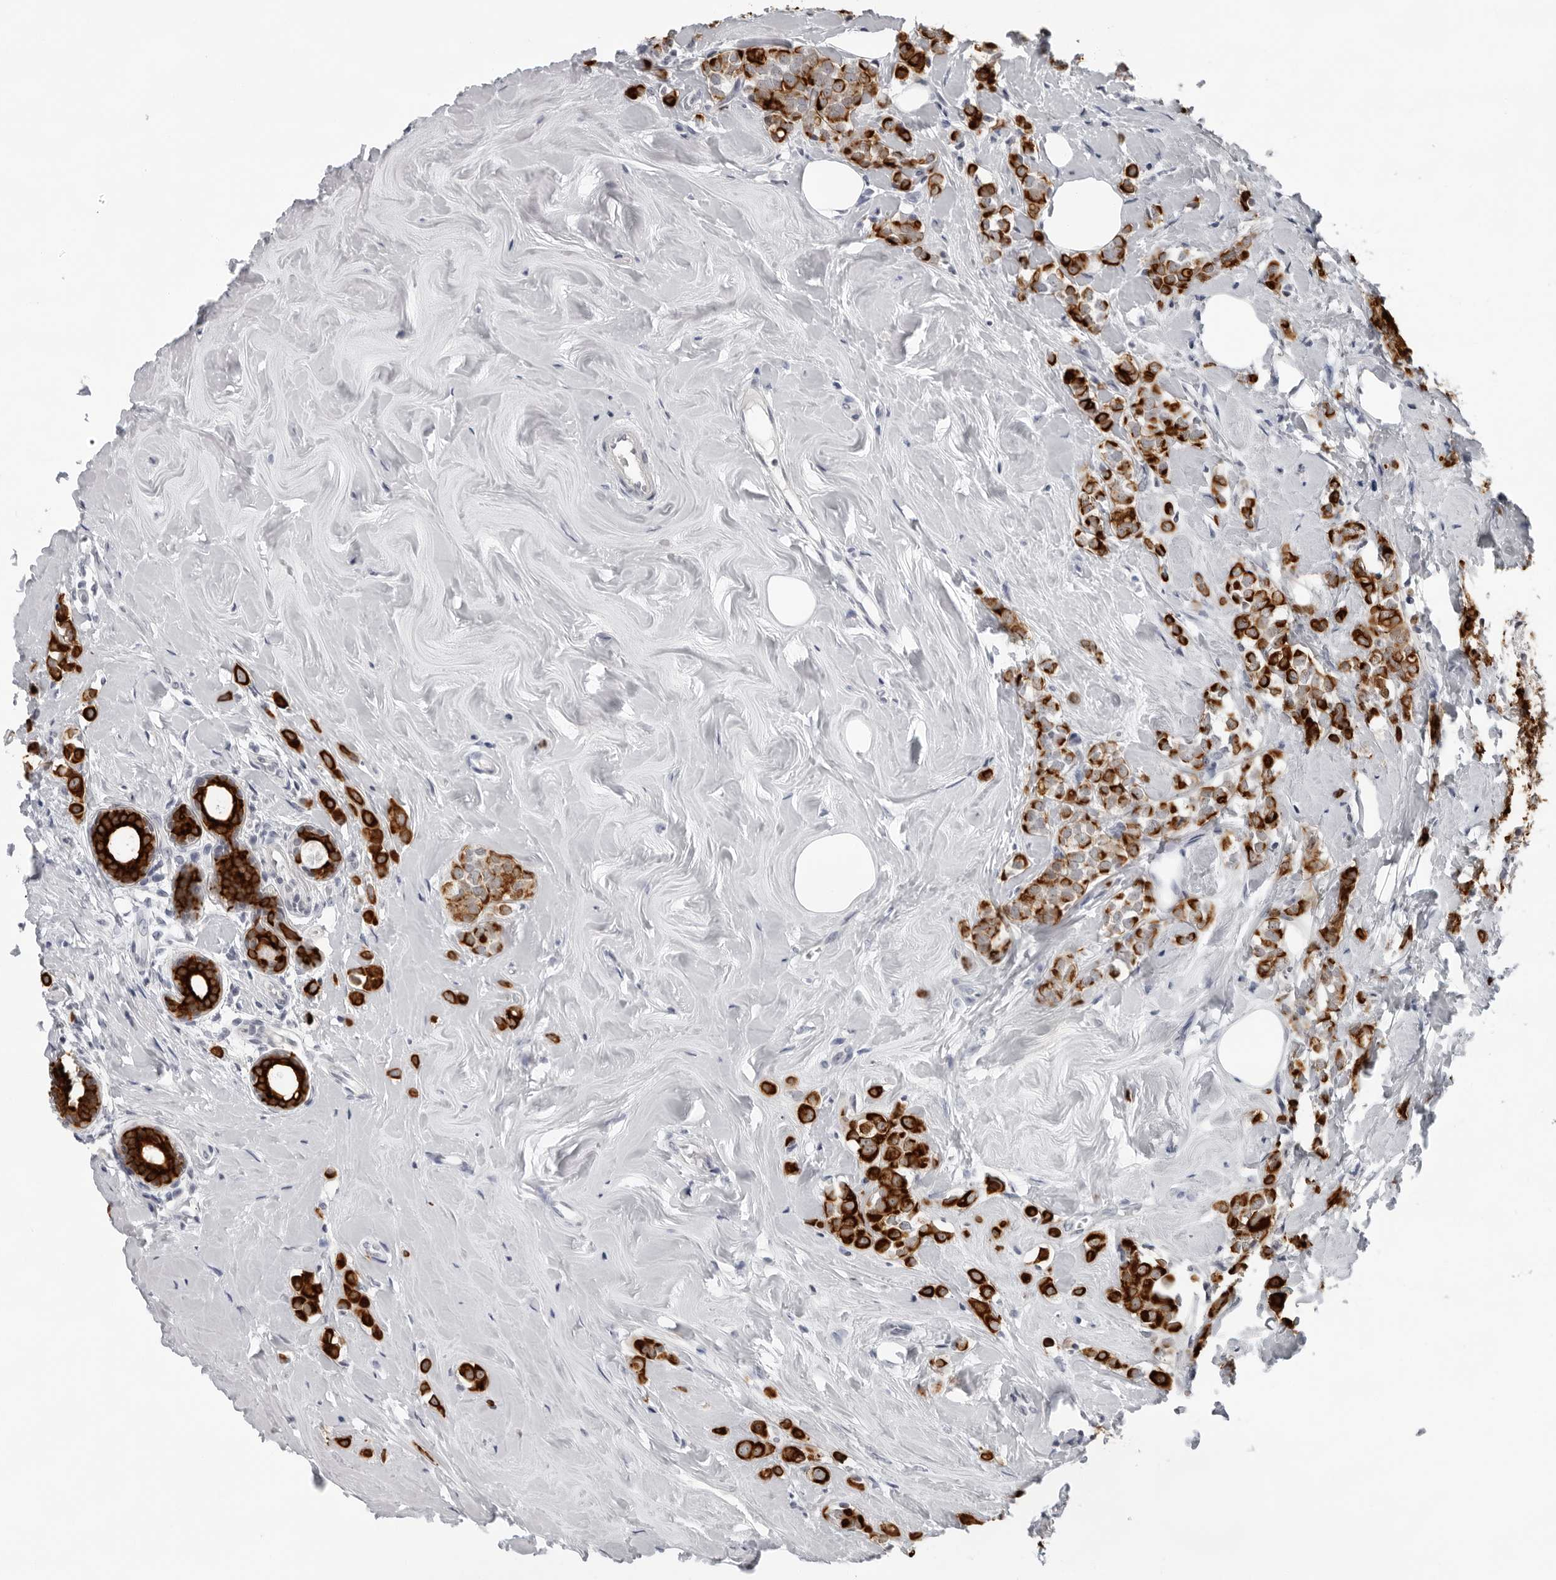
{"staining": {"intensity": "strong", "quantity": ">75%", "location": "cytoplasmic/membranous"}, "tissue": "breast cancer", "cell_type": "Tumor cells", "image_type": "cancer", "snomed": [{"axis": "morphology", "description": "Lobular carcinoma"}, {"axis": "topography", "description": "Breast"}], "caption": "Breast lobular carcinoma tissue displays strong cytoplasmic/membranous staining in approximately >75% of tumor cells, visualized by immunohistochemistry. Using DAB (brown) and hematoxylin (blue) stains, captured at high magnification using brightfield microscopy.", "gene": "CCDC28B", "patient": {"sex": "female", "age": 47}}